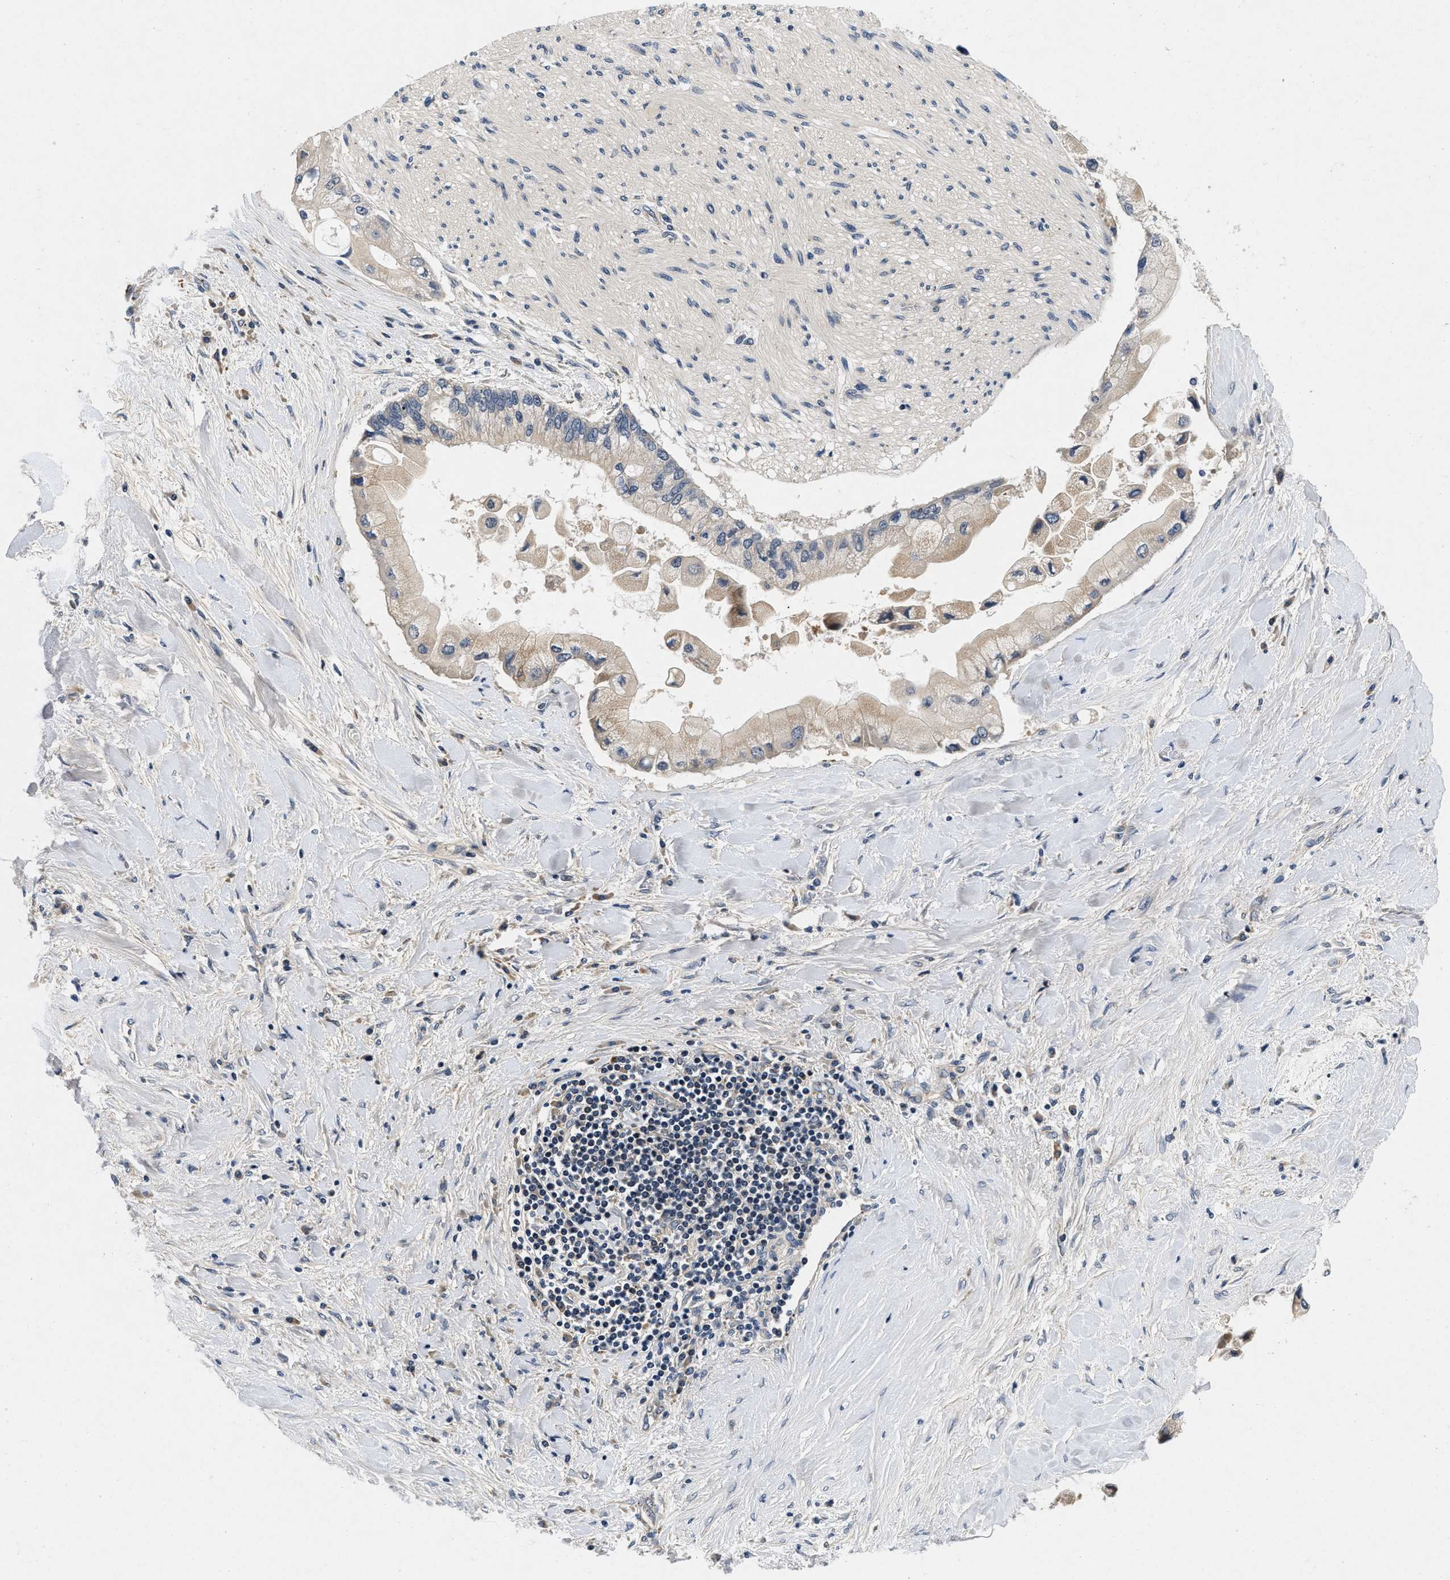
{"staining": {"intensity": "weak", "quantity": "25%-75%", "location": "cytoplasmic/membranous"}, "tissue": "liver cancer", "cell_type": "Tumor cells", "image_type": "cancer", "snomed": [{"axis": "morphology", "description": "Cholangiocarcinoma"}, {"axis": "topography", "description": "Liver"}], "caption": "Immunohistochemical staining of liver cholangiocarcinoma reveals low levels of weak cytoplasmic/membranous protein staining in approximately 25%-75% of tumor cells.", "gene": "PDP1", "patient": {"sex": "male", "age": 50}}